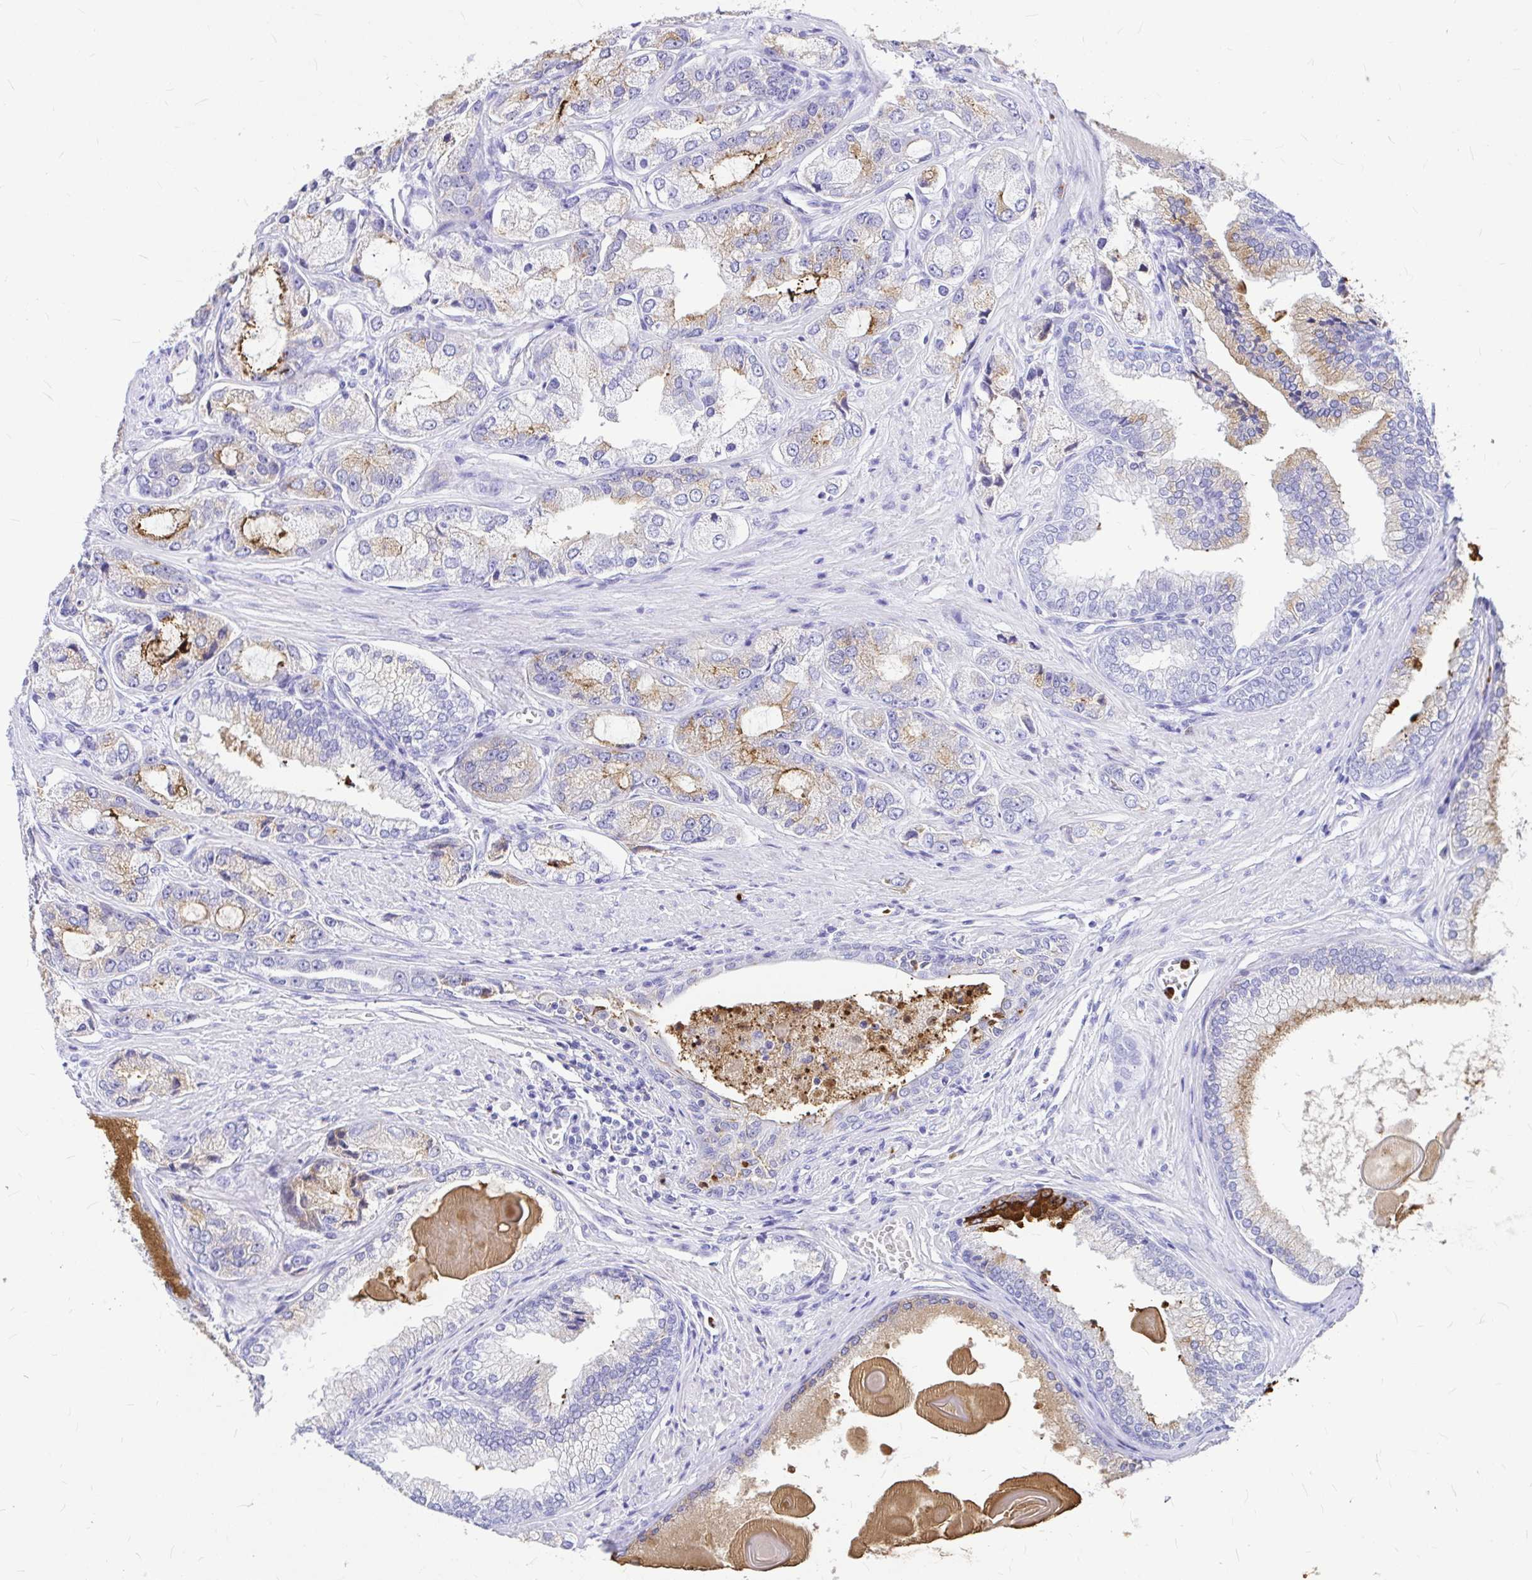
{"staining": {"intensity": "weak", "quantity": "<25%", "location": "cytoplasmic/membranous"}, "tissue": "prostate cancer", "cell_type": "Tumor cells", "image_type": "cancer", "snomed": [{"axis": "morphology", "description": "Adenocarcinoma, Low grade"}, {"axis": "topography", "description": "Prostate"}], "caption": "This is an IHC image of human prostate cancer. There is no staining in tumor cells.", "gene": "CLEC1B", "patient": {"sex": "male", "age": 69}}